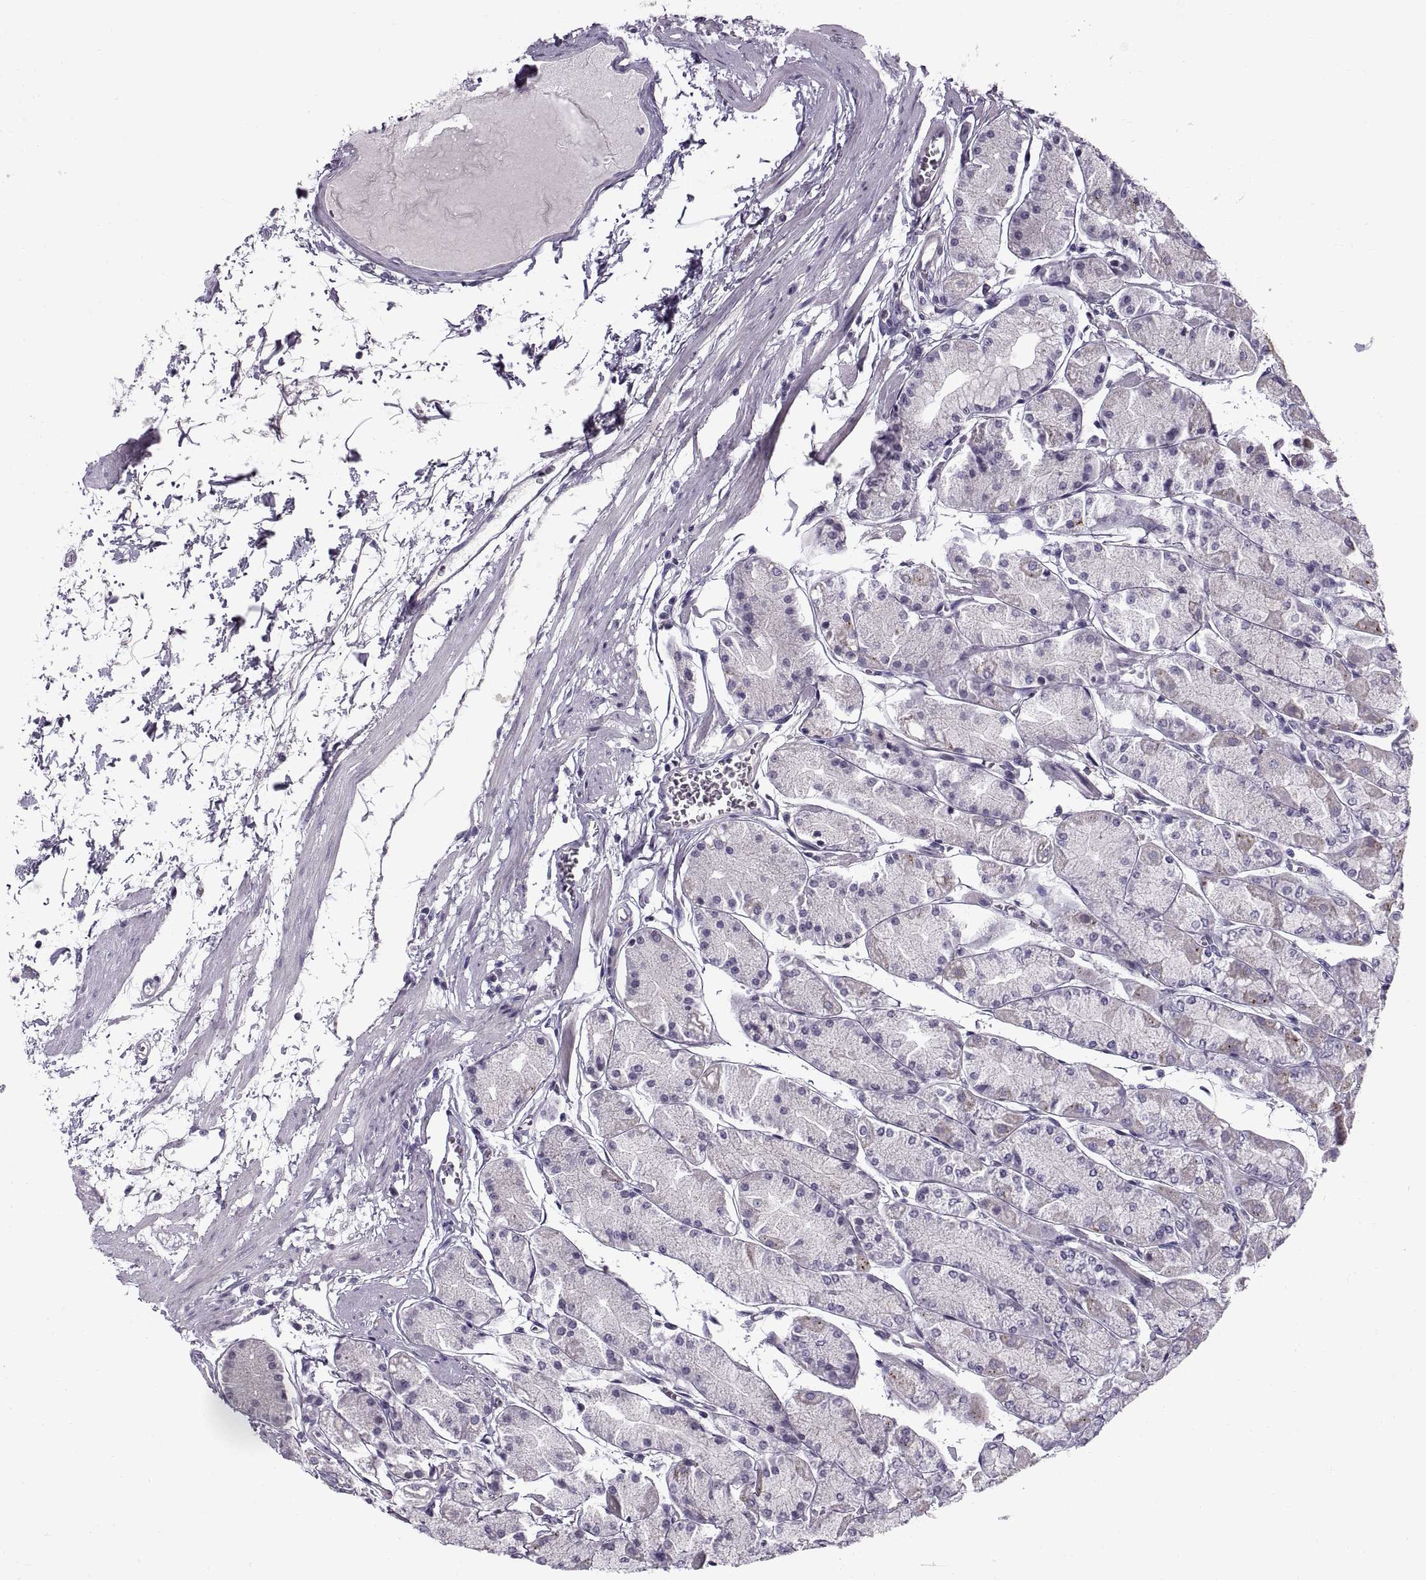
{"staining": {"intensity": "negative", "quantity": "none", "location": "none"}, "tissue": "stomach", "cell_type": "Glandular cells", "image_type": "normal", "snomed": [{"axis": "morphology", "description": "Normal tissue, NOS"}, {"axis": "topography", "description": "Stomach, upper"}], "caption": "DAB immunohistochemical staining of unremarkable human stomach reveals no significant staining in glandular cells.", "gene": "CALCR", "patient": {"sex": "male", "age": 60}}